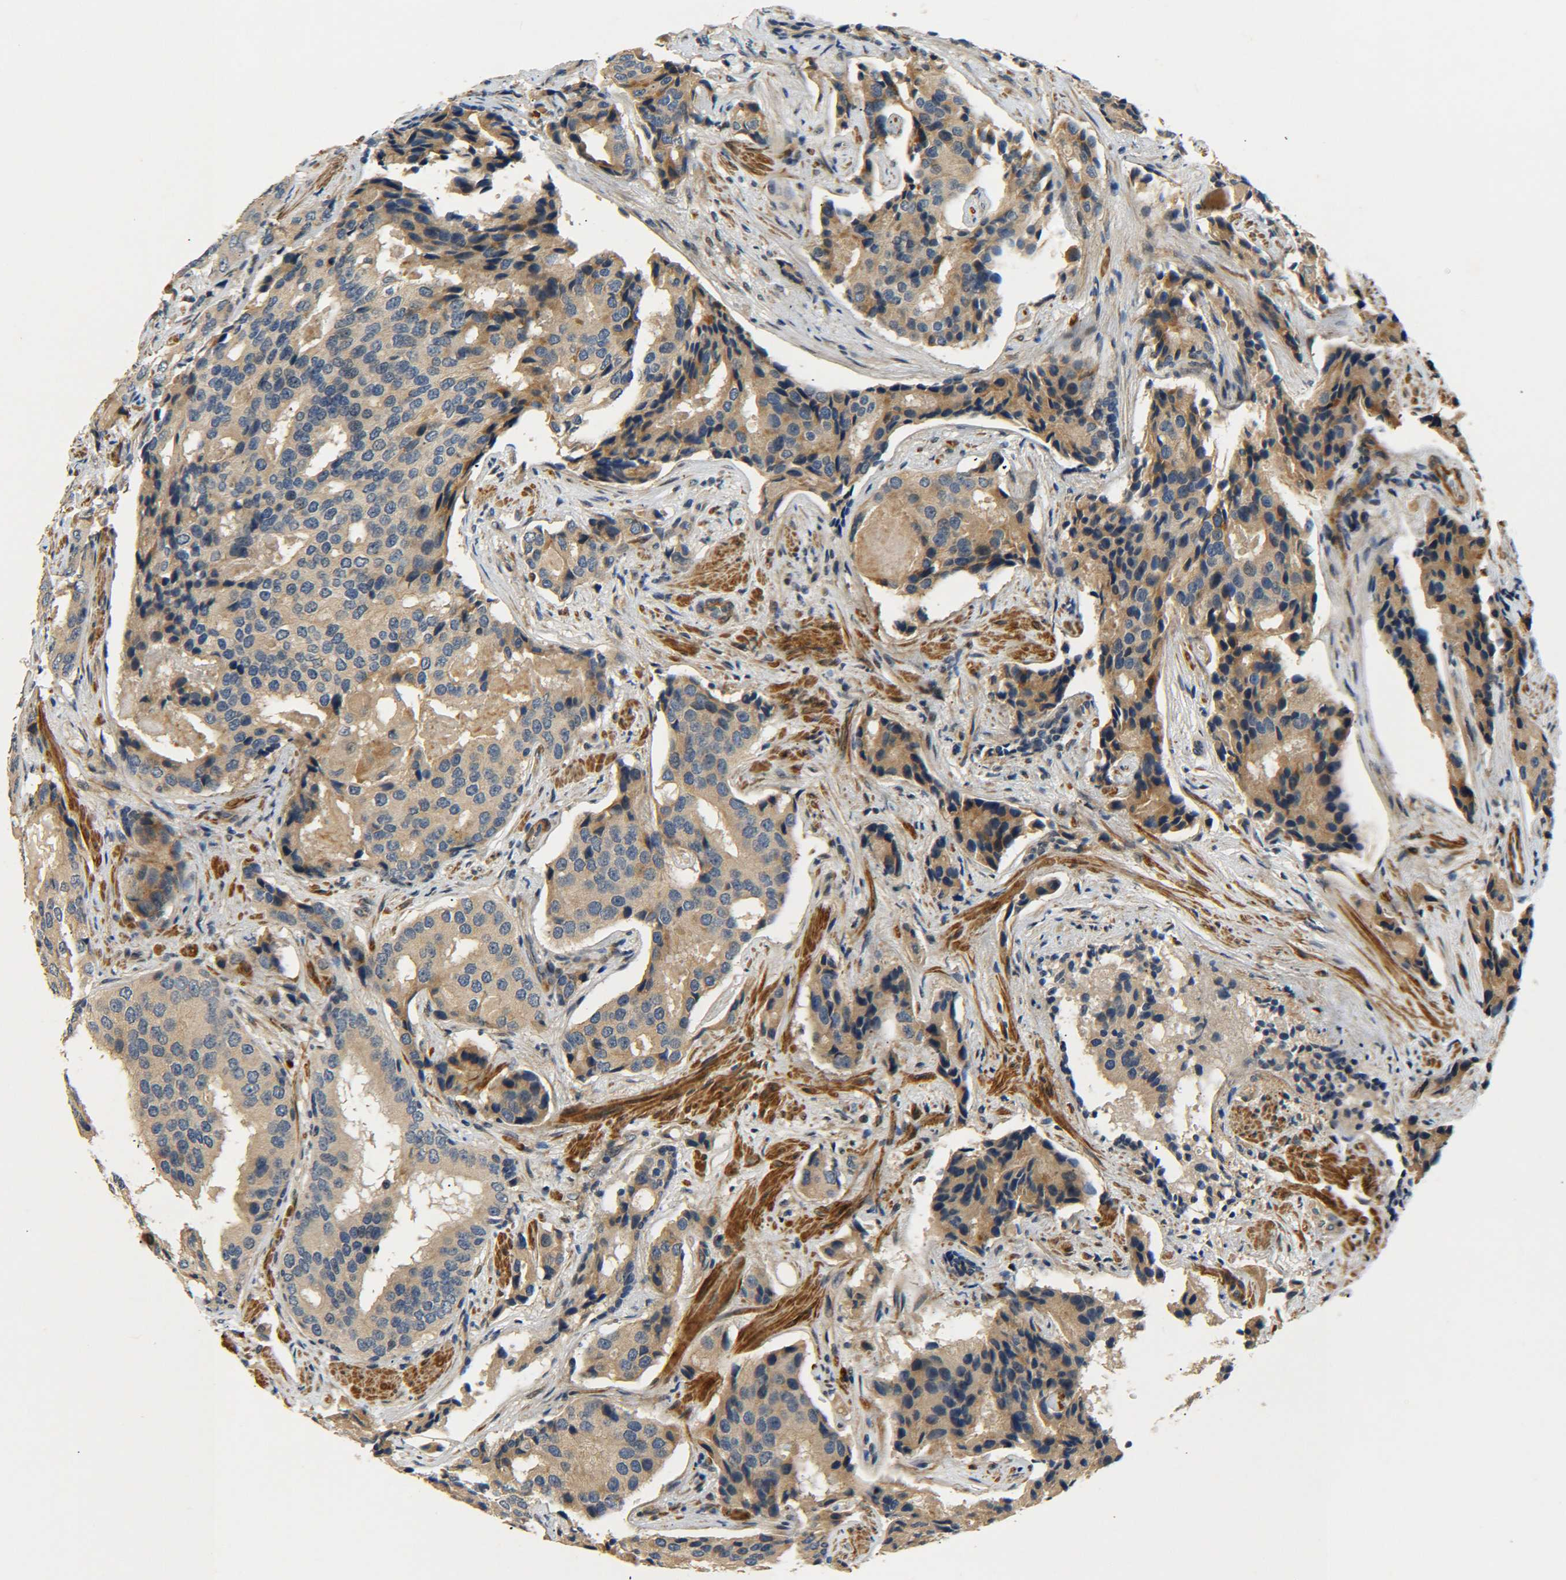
{"staining": {"intensity": "moderate", "quantity": ">75%", "location": "cytoplasmic/membranous"}, "tissue": "prostate cancer", "cell_type": "Tumor cells", "image_type": "cancer", "snomed": [{"axis": "morphology", "description": "Adenocarcinoma, High grade"}, {"axis": "topography", "description": "Prostate"}], "caption": "A brown stain highlights moderate cytoplasmic/membranous positivity of a protein in human prostate cancer (adenocarcinoma (high-grade)) tumor cells.", "gene": "MEIS1", "patient": {"sex": "male", "age": 58}}